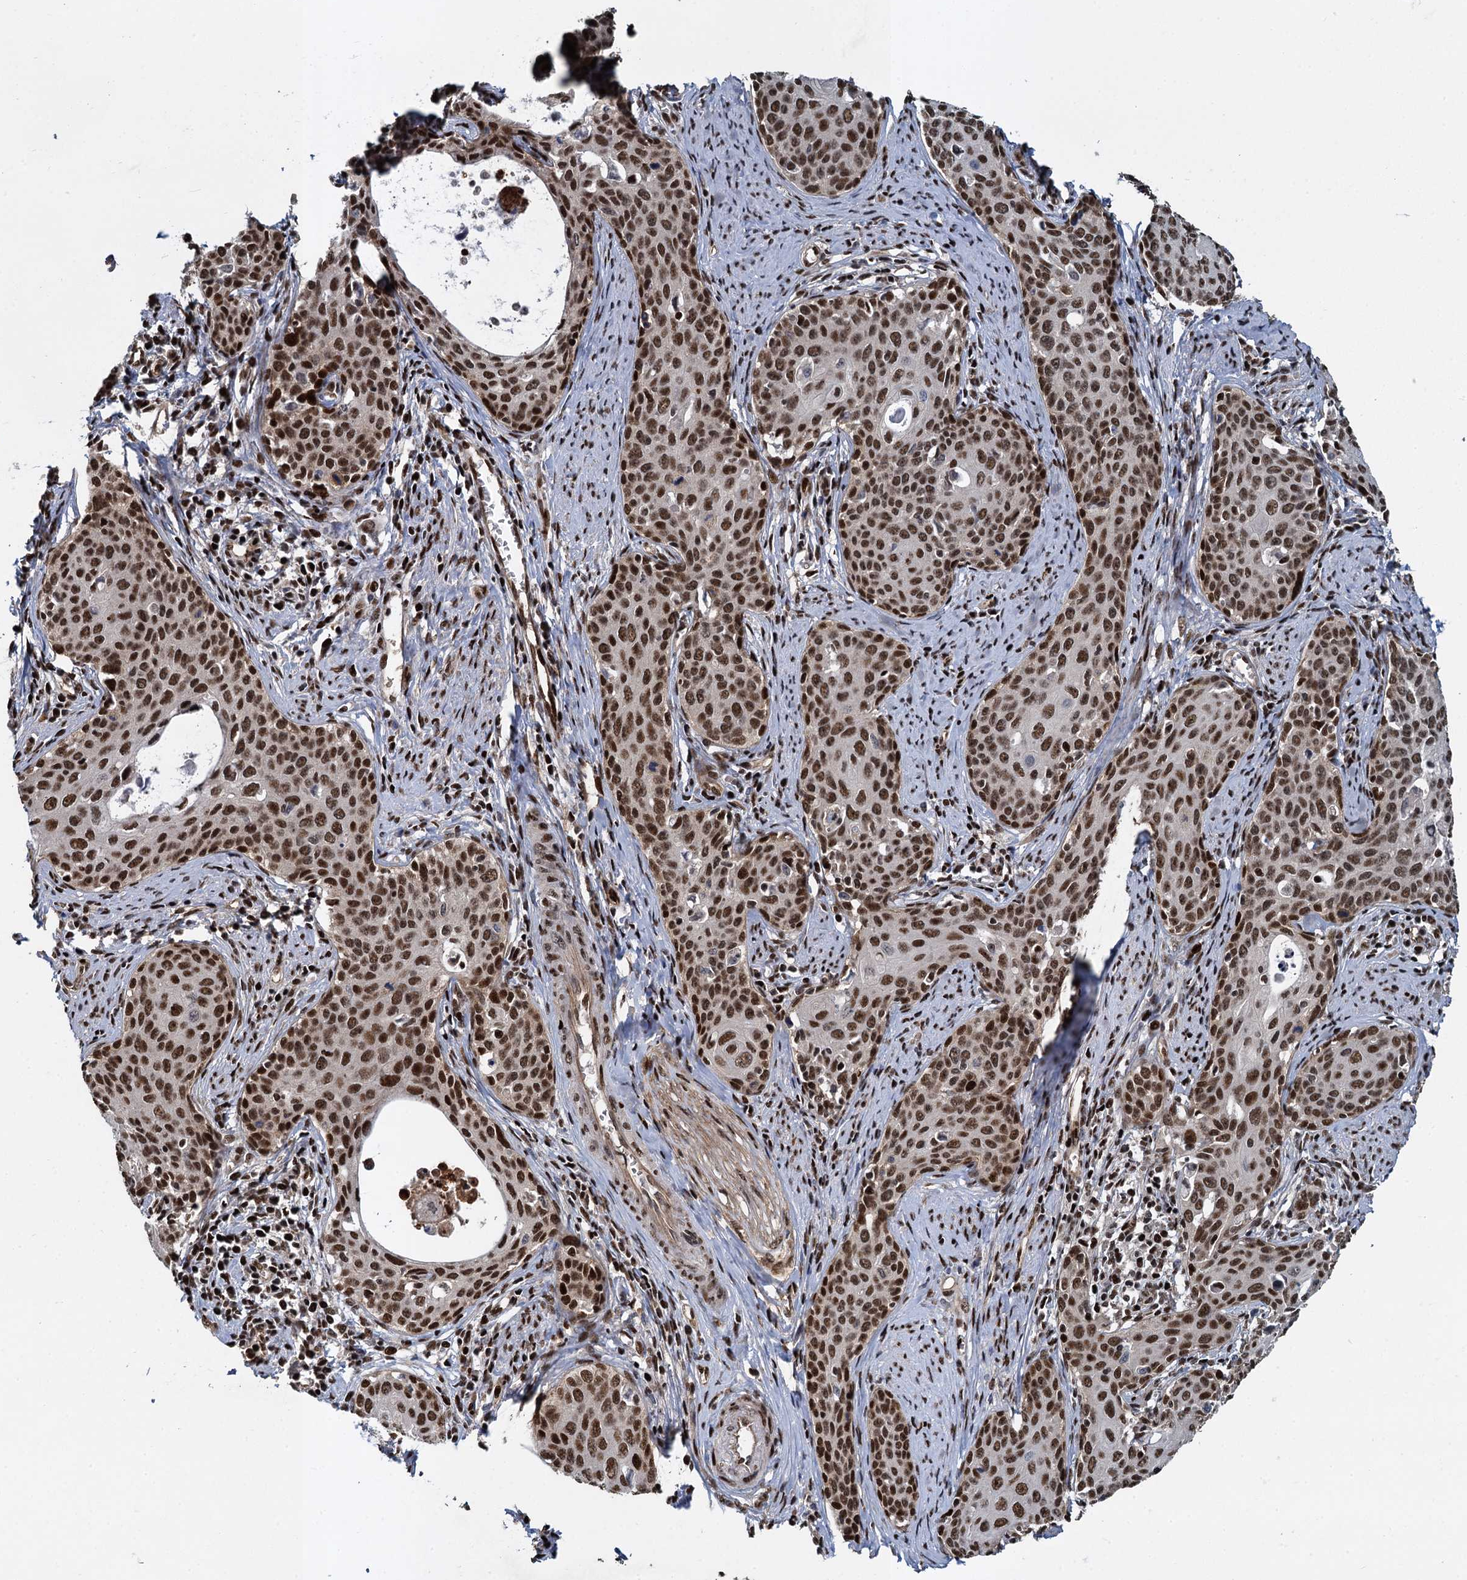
{"staining": {"intensity": "strong", "quantity": ">75%", "location": "nuclear"}, "tissue": "cervical cancer", "cell_type": "Tumor cells", "image_type": "cancer", "snomed": [{"axis": "morphology", "description": "Squamous cell carcinoma, NOS"}, {"axis": "topography", "description": "Cervix"}], "caption": "Immunohistochemistry (IHC) (DAB (3,3'-diaminobenzidine)) staining of human squamous cell carcinoma (cervical) reveals strong nuclear protein positivity in about >75% of tumor cells.", "gene": "ANKRD49", "patient": {"sex": "female", "age": 52}}